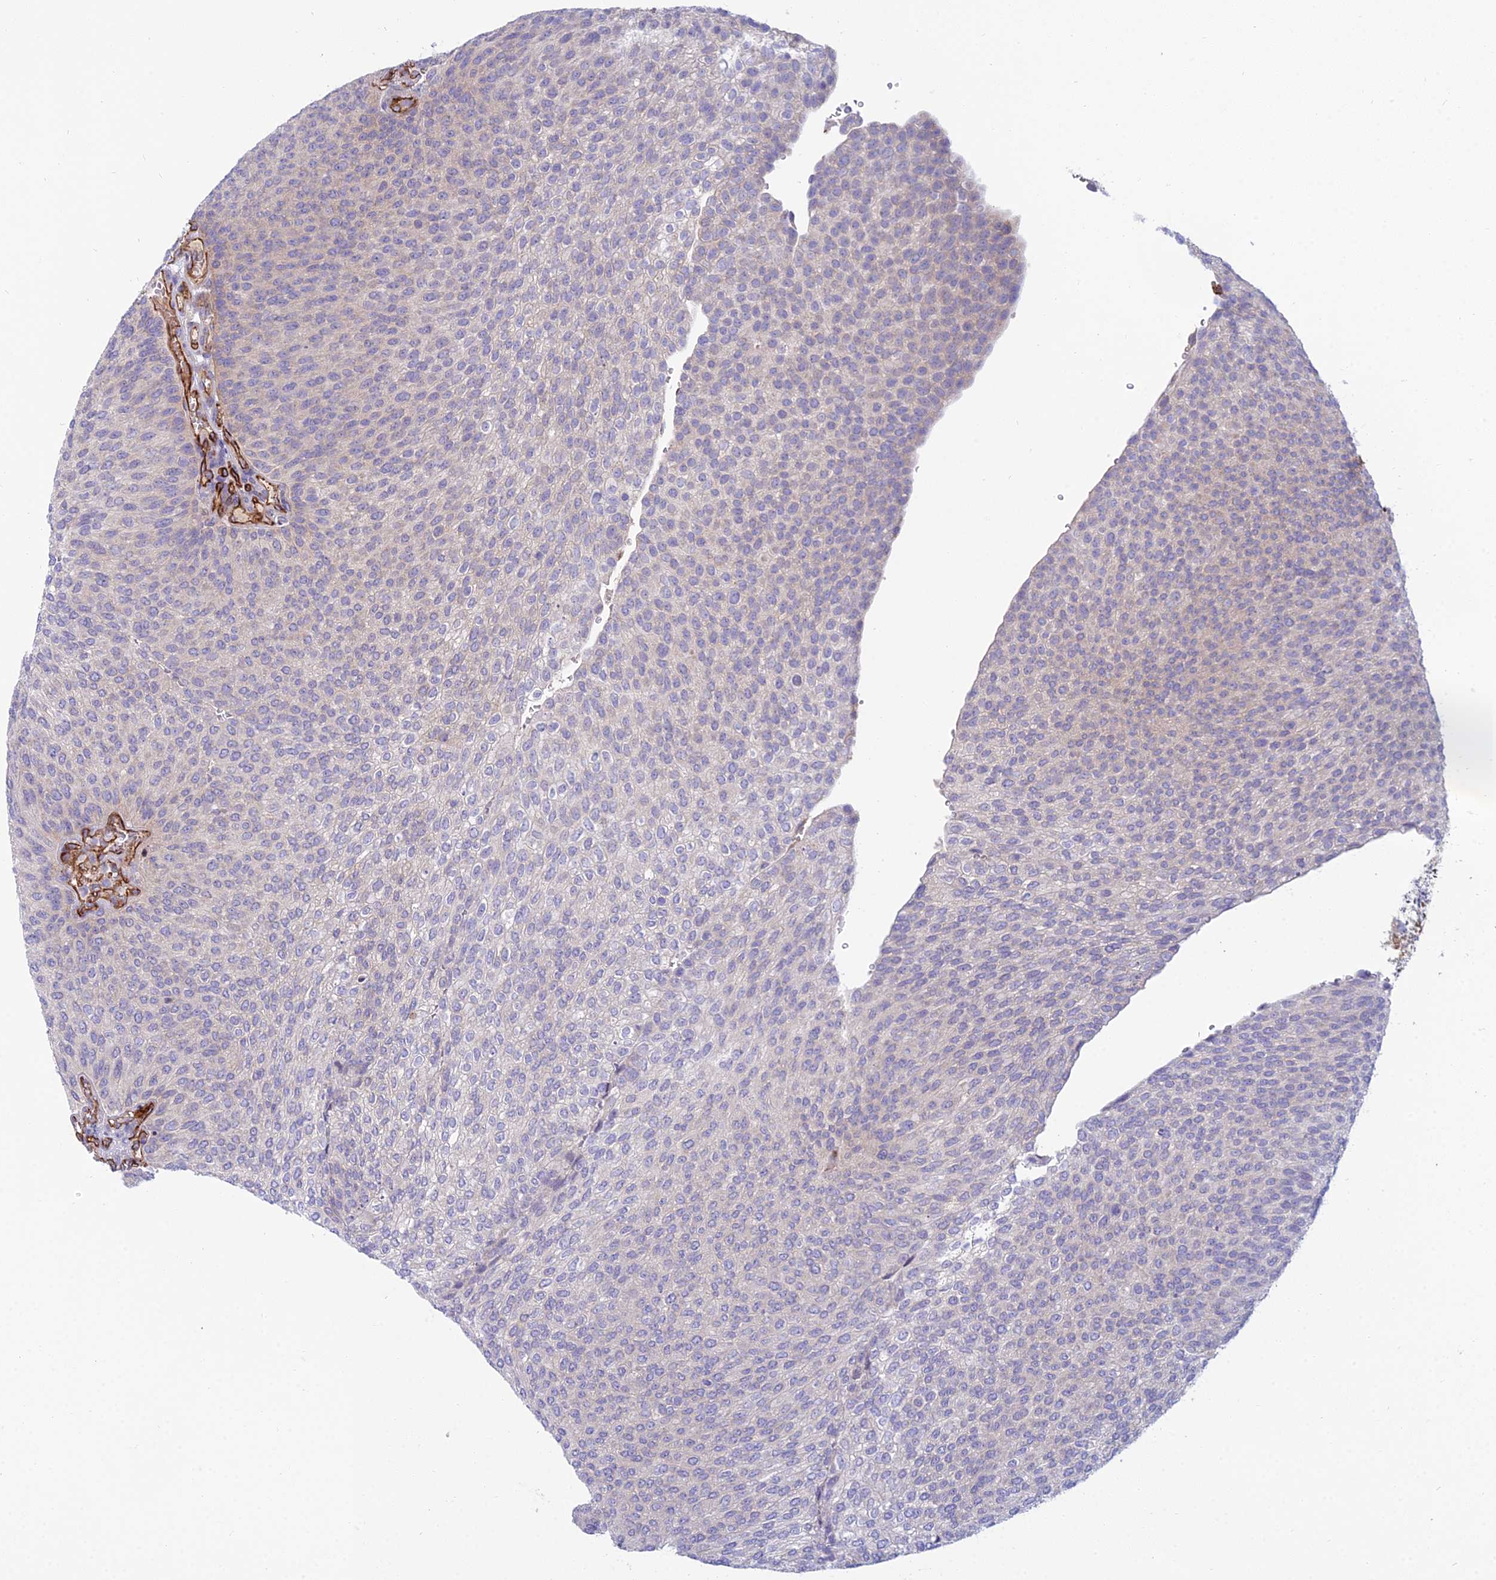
{"staining": {"intensity": "negative", "quantity": "none", "location": "none"}, "tissue": "urothelial cancer", "cell_type": "Tumor cells", "image_type": "cancer", "snomed": [{"axis": "morphology", "description": "Urothelial carcinoma, High grade"}, {"axis": "topography", "description": "Urinary bladder"}], "caption": "An IHC photomicrograph of urothelial carcinoma (high-grade) is shown. There is no staining in tumor cells of urothelial carcinoma (high-grade).", "gene": "DUS2", "patient": {"sex": "female", "age": 79}}